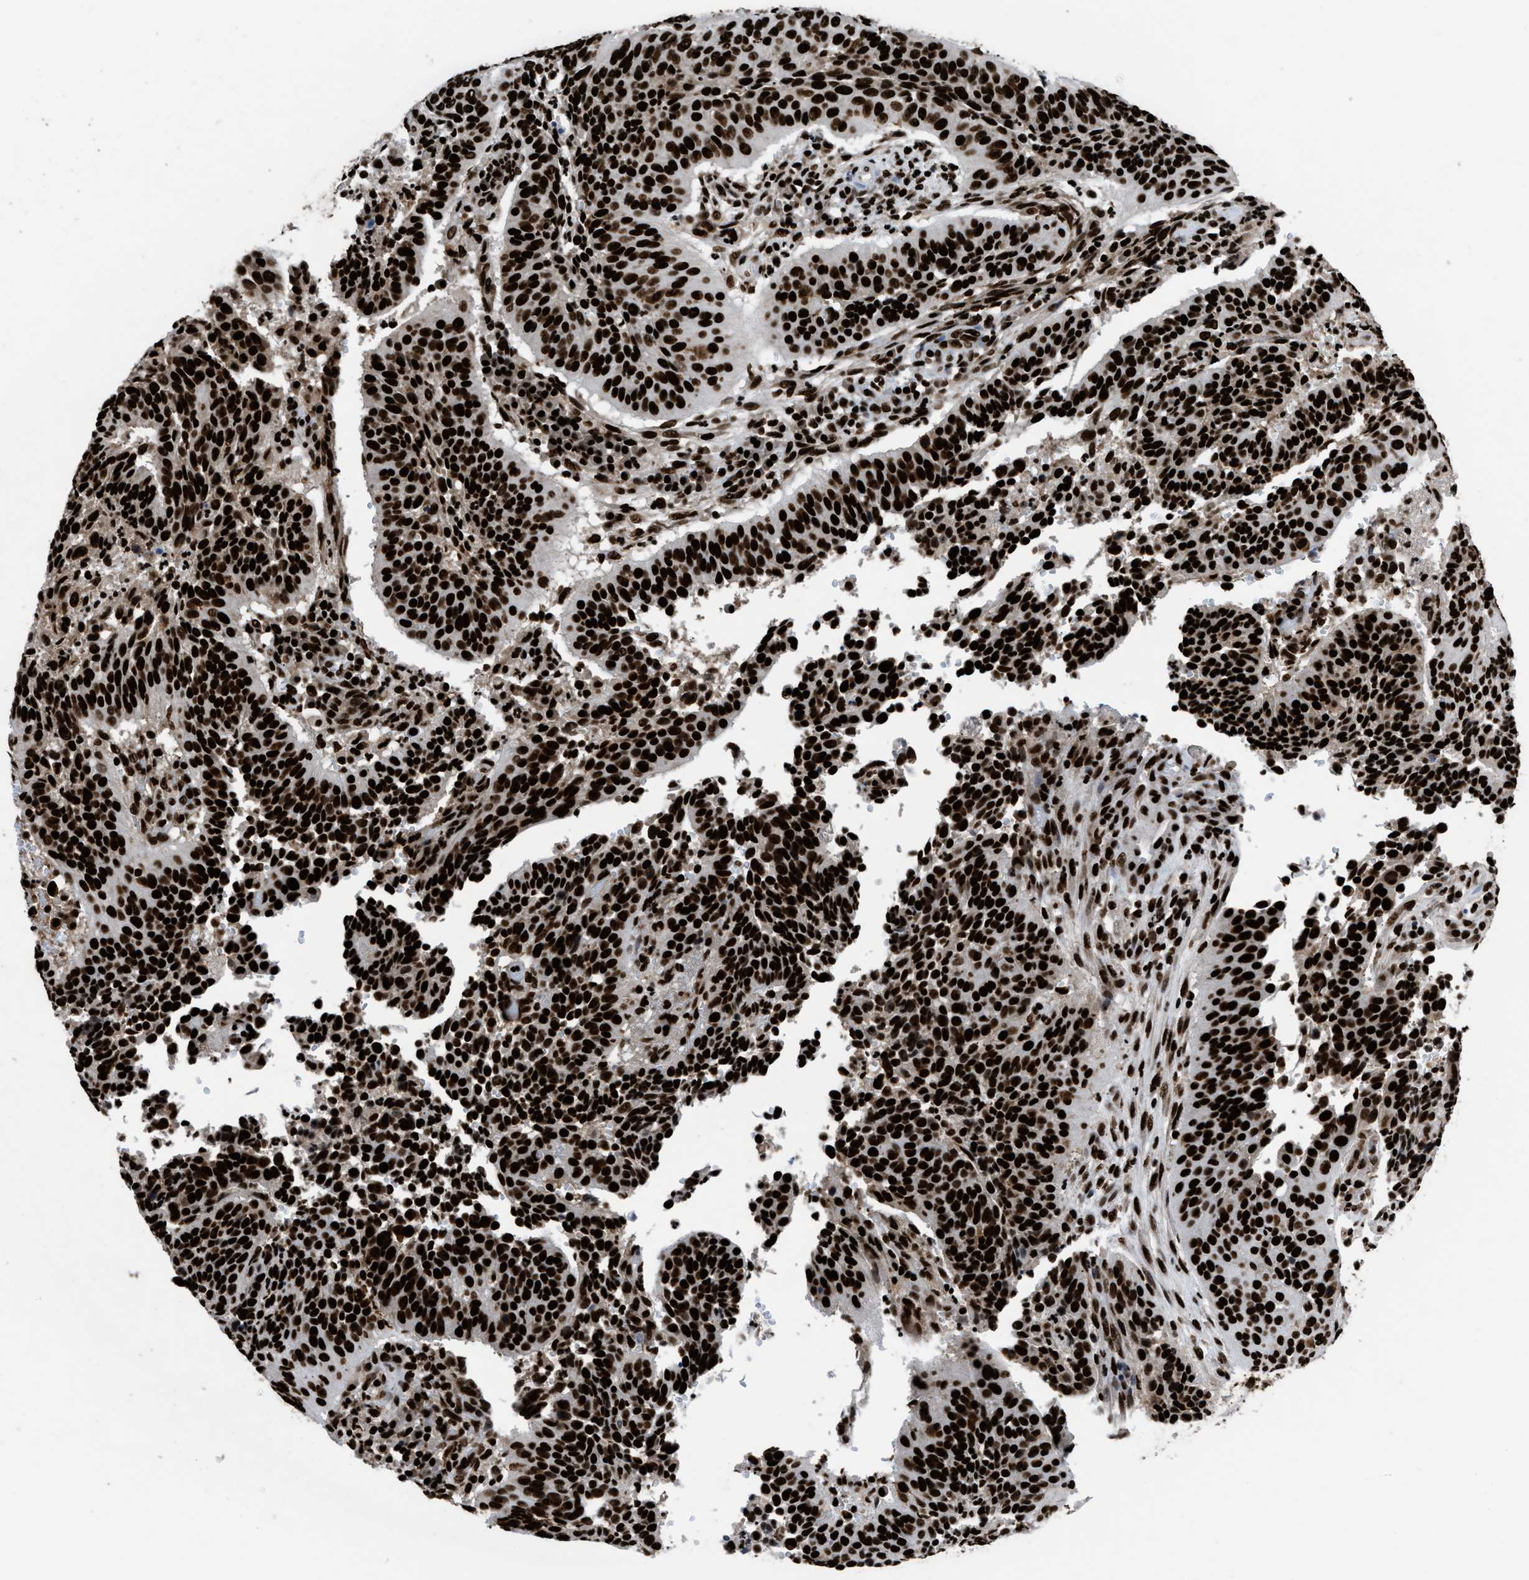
{"staining": {"intensity": "strong", "quantity": ">75%", "location": "nuclear"}, "tissue": "cervical cancer", "cell_type": "Tumor cells", "image_type": "cancer", "snomed": [{"axis": "morphology", "description": "Normal tissue, NOS"}, {"axis": "morphology", "description": "Squamous cell carcinoma, NOS"}, {"axis": "topography", "description": "Cervix"}], "caption": "There is high levels of strong nuclear positivity in tumor cells of cervical cancer, as demonstrated by immunohistochemical staining (brown color).", "gene": "HNRNPM", "patient": {"sex": "female", "age": 39}}